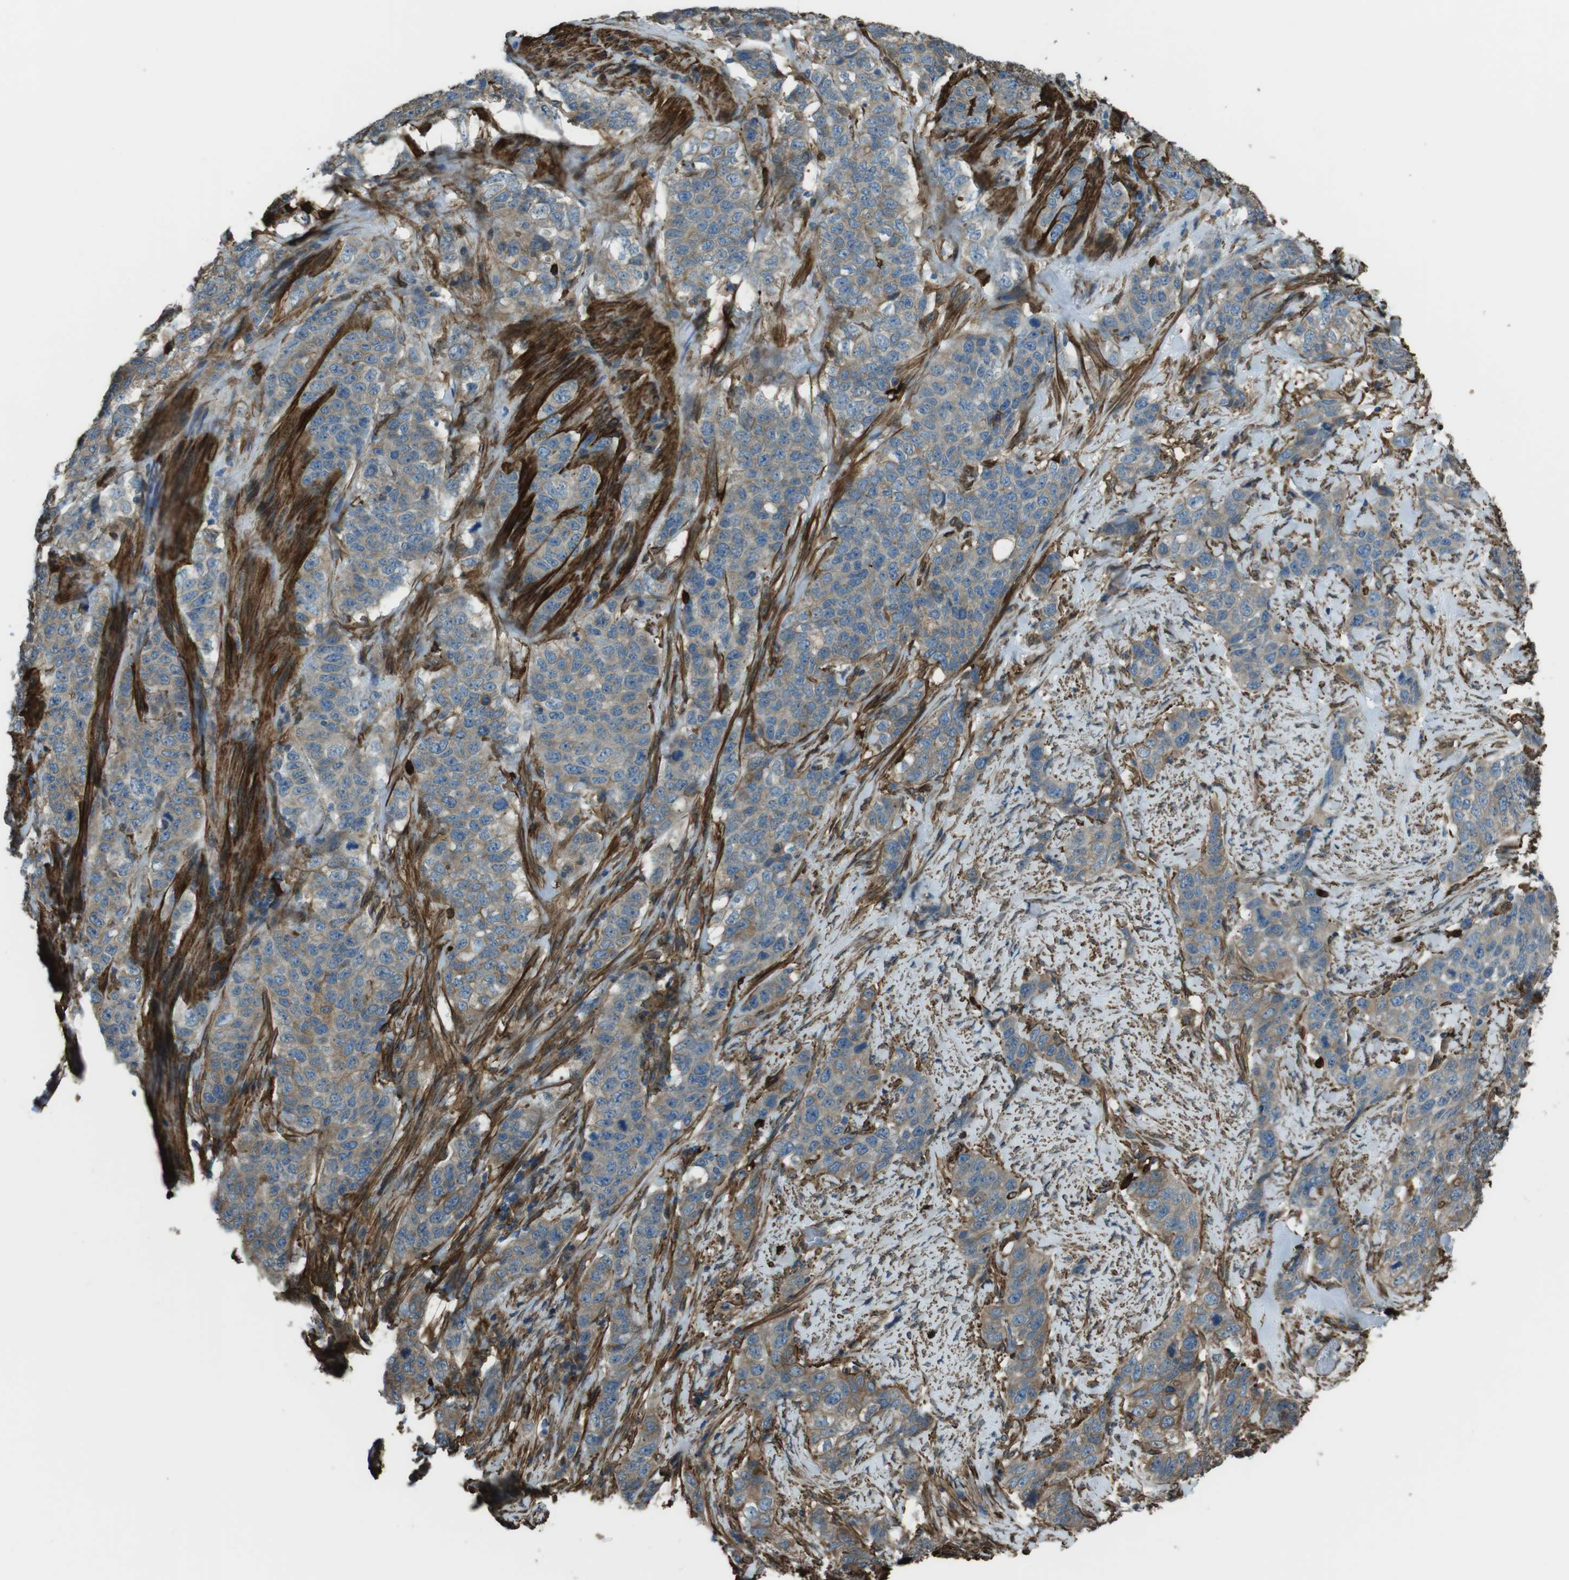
{"staining": {"intensity": "moderate", "quantity": ">75%", "location": "cytoplasmic/membranous"}, "tissue": "stomach cancer", "cell_type": "Tumor cells", "image_type": "cancer", "snomed": [{"axis": "morphology", "description": "Adenocarcinoma, NOS"}, {"axis": "topography", "description": "Stomach"}], "caption": "Tumor cells show moderate cytoplasmic/membranous staining in about >75% of cells in stomach cancer.", "gene": "SFT2D1", "patient": {"sex": "male", "age": 48}}